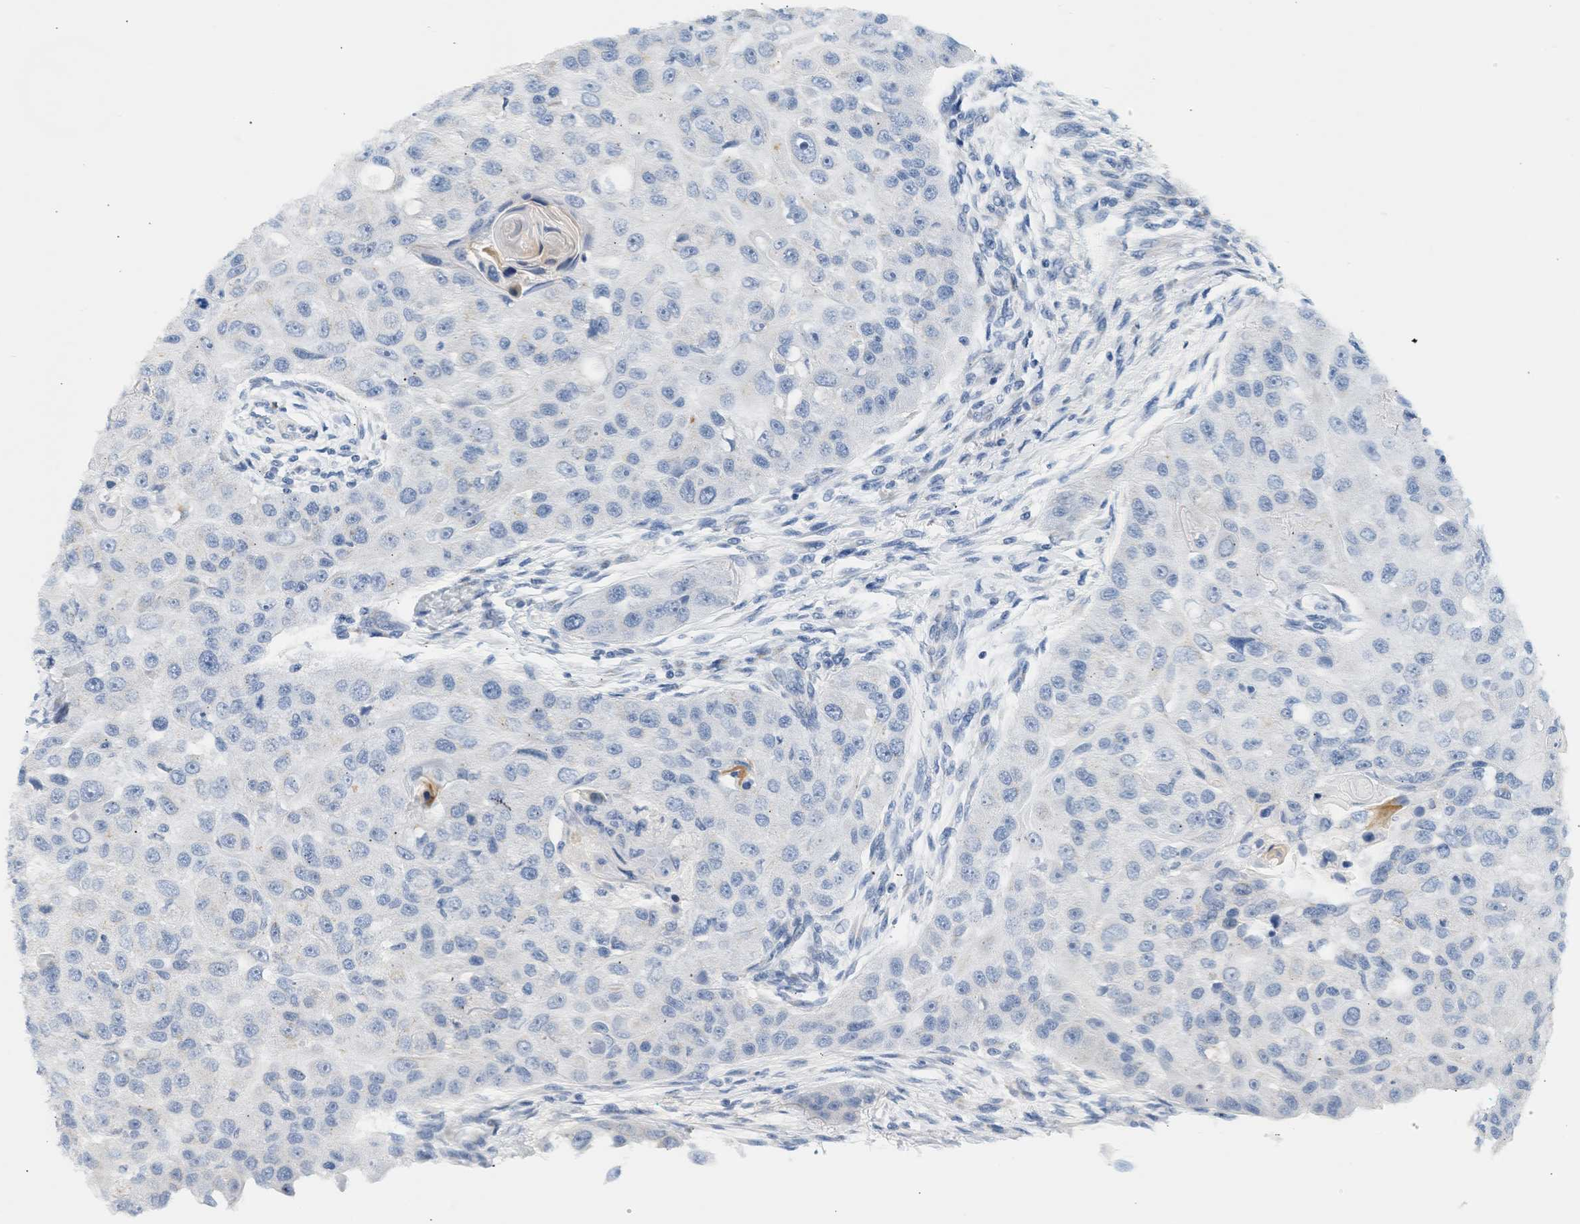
{"staining": {"intensity": "negative", "quantity": "none", "location": "none"}, "tissue": "head and neck cancer", "cell_type": "Tumor cells", "image_type": "cancer", "snomed": [{"axis": "morphology", "description": "Normal tissue, NOS"}, {"axis": "morphology", "description": "Squamous cell carcinoma, NOS"}, {"axis": "topography", "description": "Skeletal muscle"}, {"axis": "topography", "description": "Head-Neck"}], "caption": "IHC histopathology image of head and neck cancer stained for a protein (brown), which displays no staining in tumor cells.", "gene": "SLC30A7", "patient": {"sex": "male", "age": 51}}